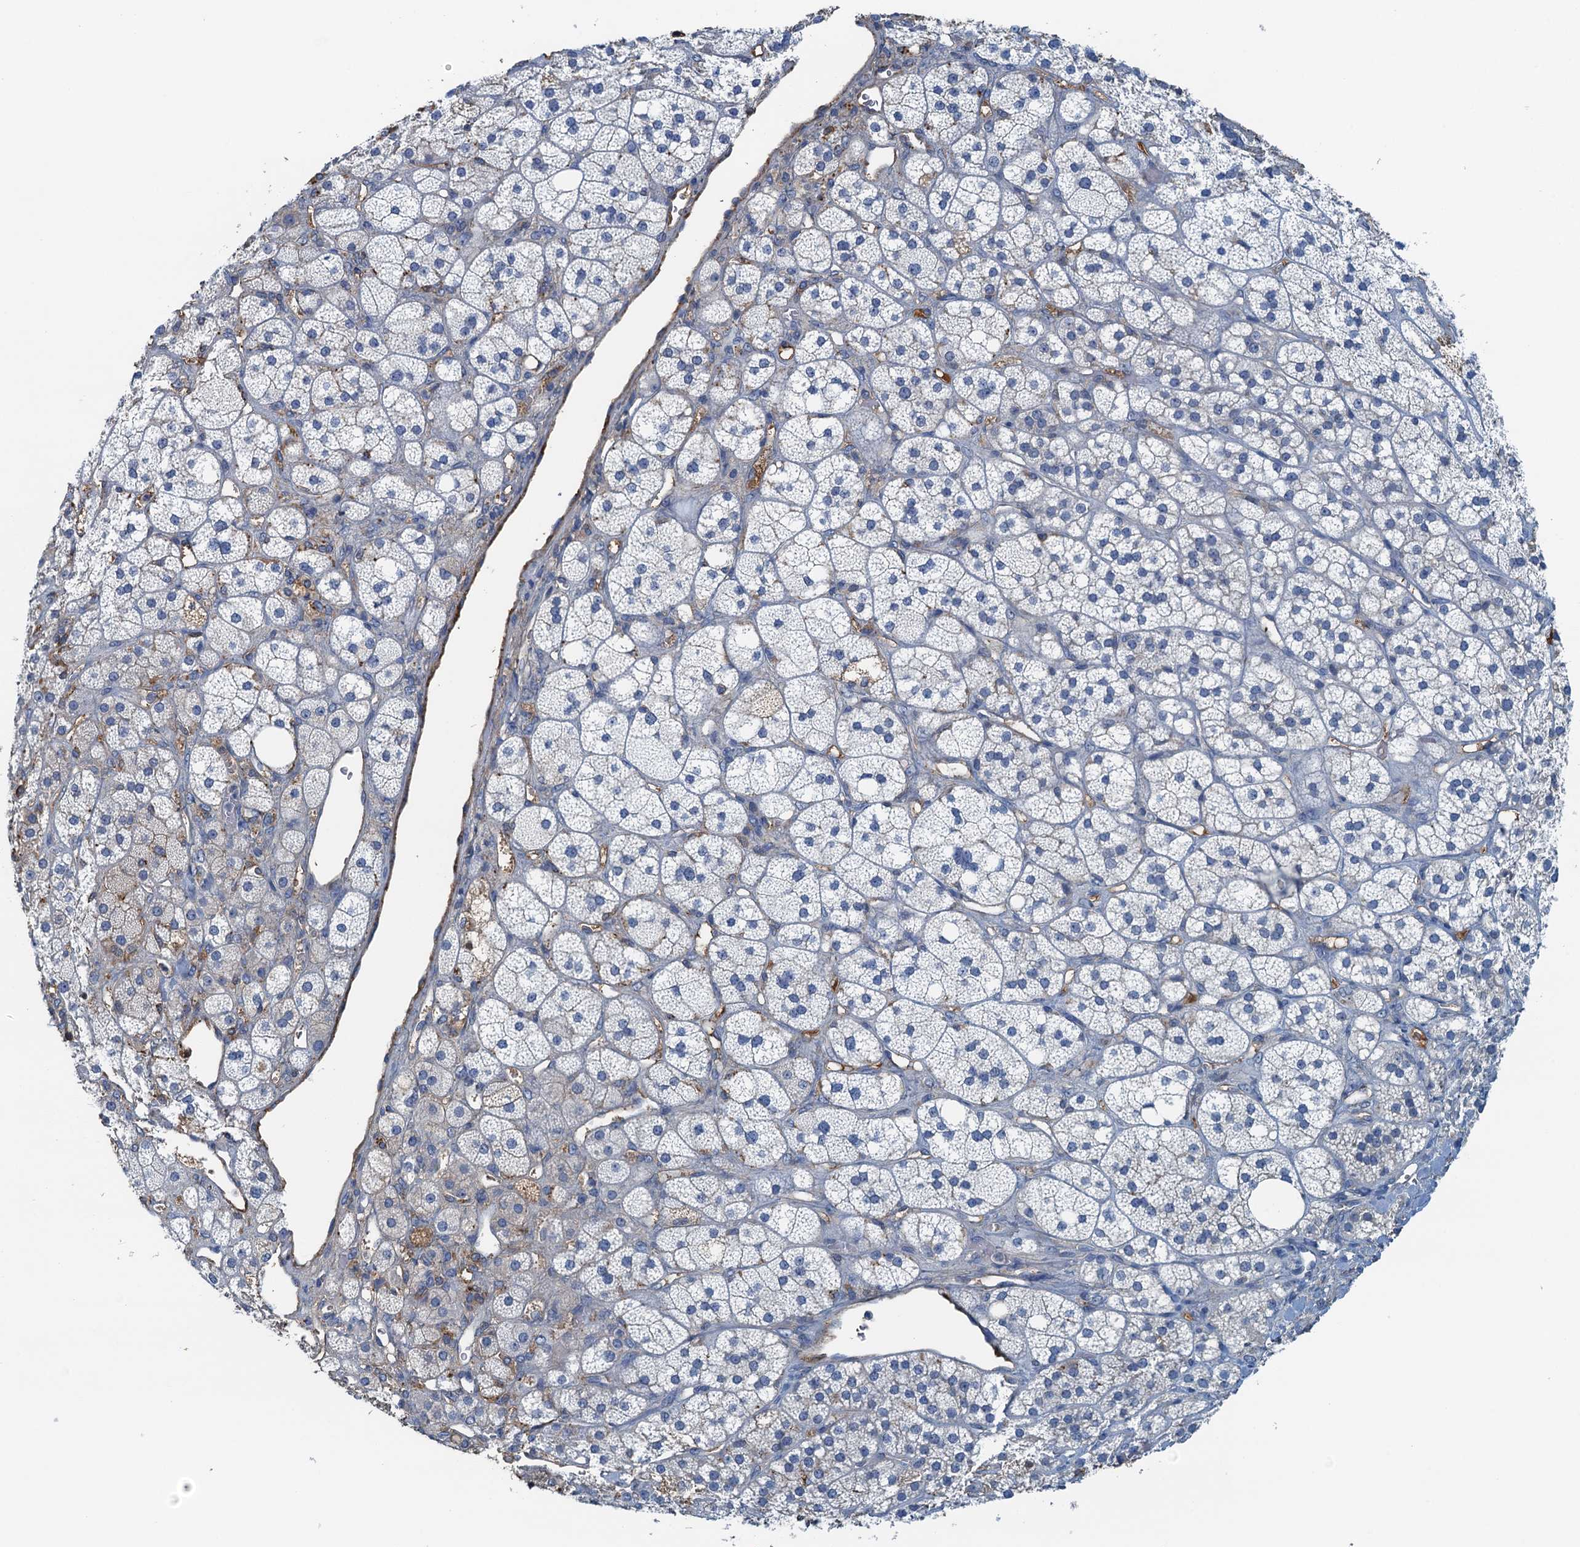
{"staining": {"intensity": "weak", "quantity": "<25%", "location": "cytoplasmic/membranous"}, "tissue": "adrenal gland", "cell_type": "Glandular cells", "image_type": "normal", "snomed": [{"axis": "morphology", "description": "Normal tissue, NOS"}, {"axis": "topography", "description": "Adrenal gland"}], "caption": "High magnification brightfield microscopy of normal adrenal gland stained with DAB (3,3'-diaminobenzidine) (brown) and counterstained with hematoxylin (blue): glandular cells show no significant positivity.", "gene": "LSM14B", "patient": {"sex": "male", "age": 61}}